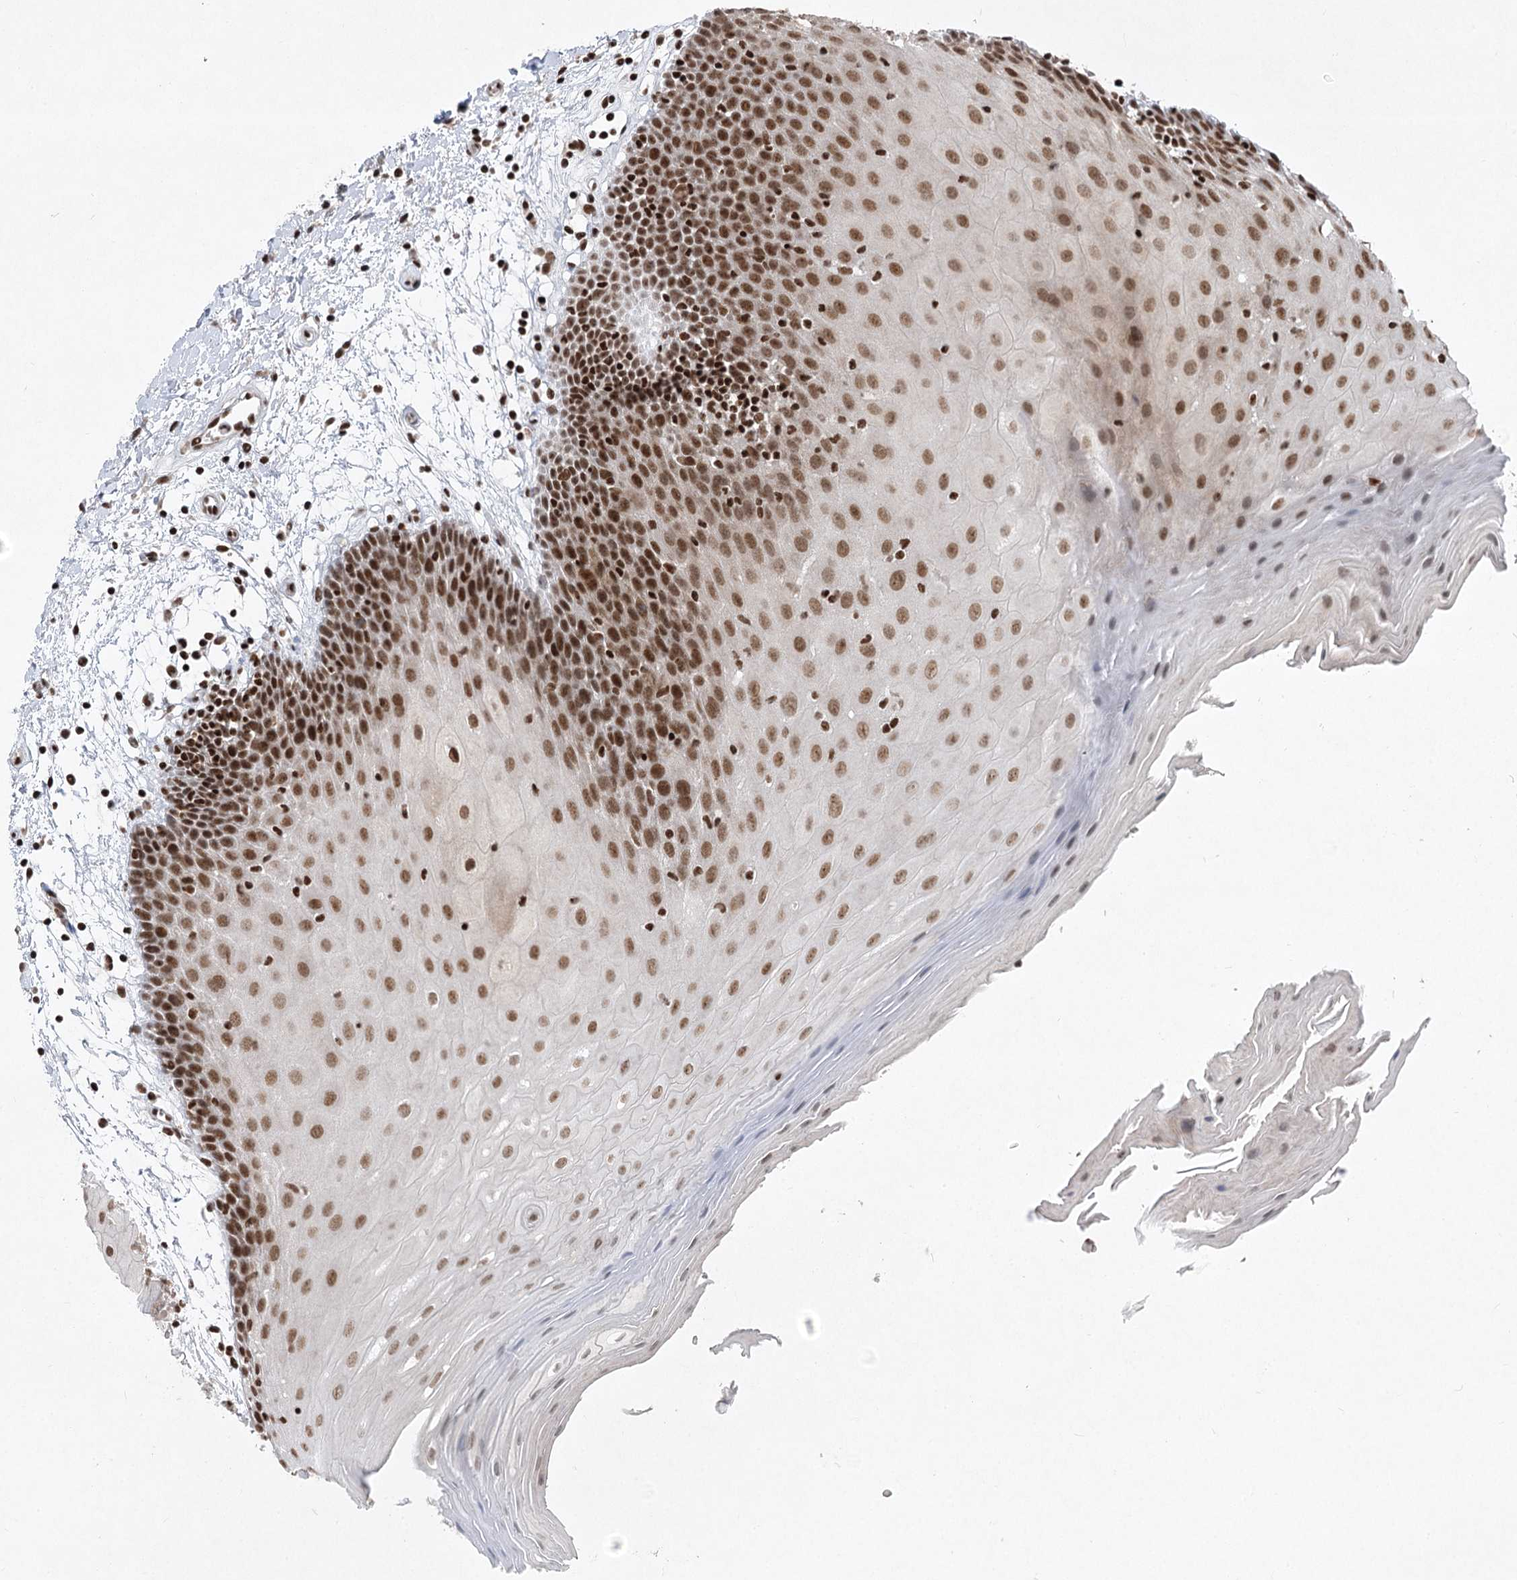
{"staining": {"intensity": "strong", "quantity": ">75%", "location": "nuclear"}, "tissue": "oral mucosa", "cell_type": "Squamous epithelial cells", "image_type": "normal", "snomed": [{"axis": "morphology", "description": "Normal tissue, NOS"}, {"axis": "topography", "description": "Skeletal muscle"}, {"axis": "topography", "description": "Oral tissue"}, {"axis": "topography", "description": "Salivary gland"}, {"axis": "topography", "description": "Peripheral nerve tissue"}], "caption": "Immunohistochemistry (IHC) image of unremarkable oral mucosa: human oral mucosa stained using IHC reveals high levels of strong protein expression localized specifically in the nuclear of squamous epithelial cells, appearing as a nuclear brown color.", "gene": "CGGBP1", "patient": {"sex": "male", "age": 54}}